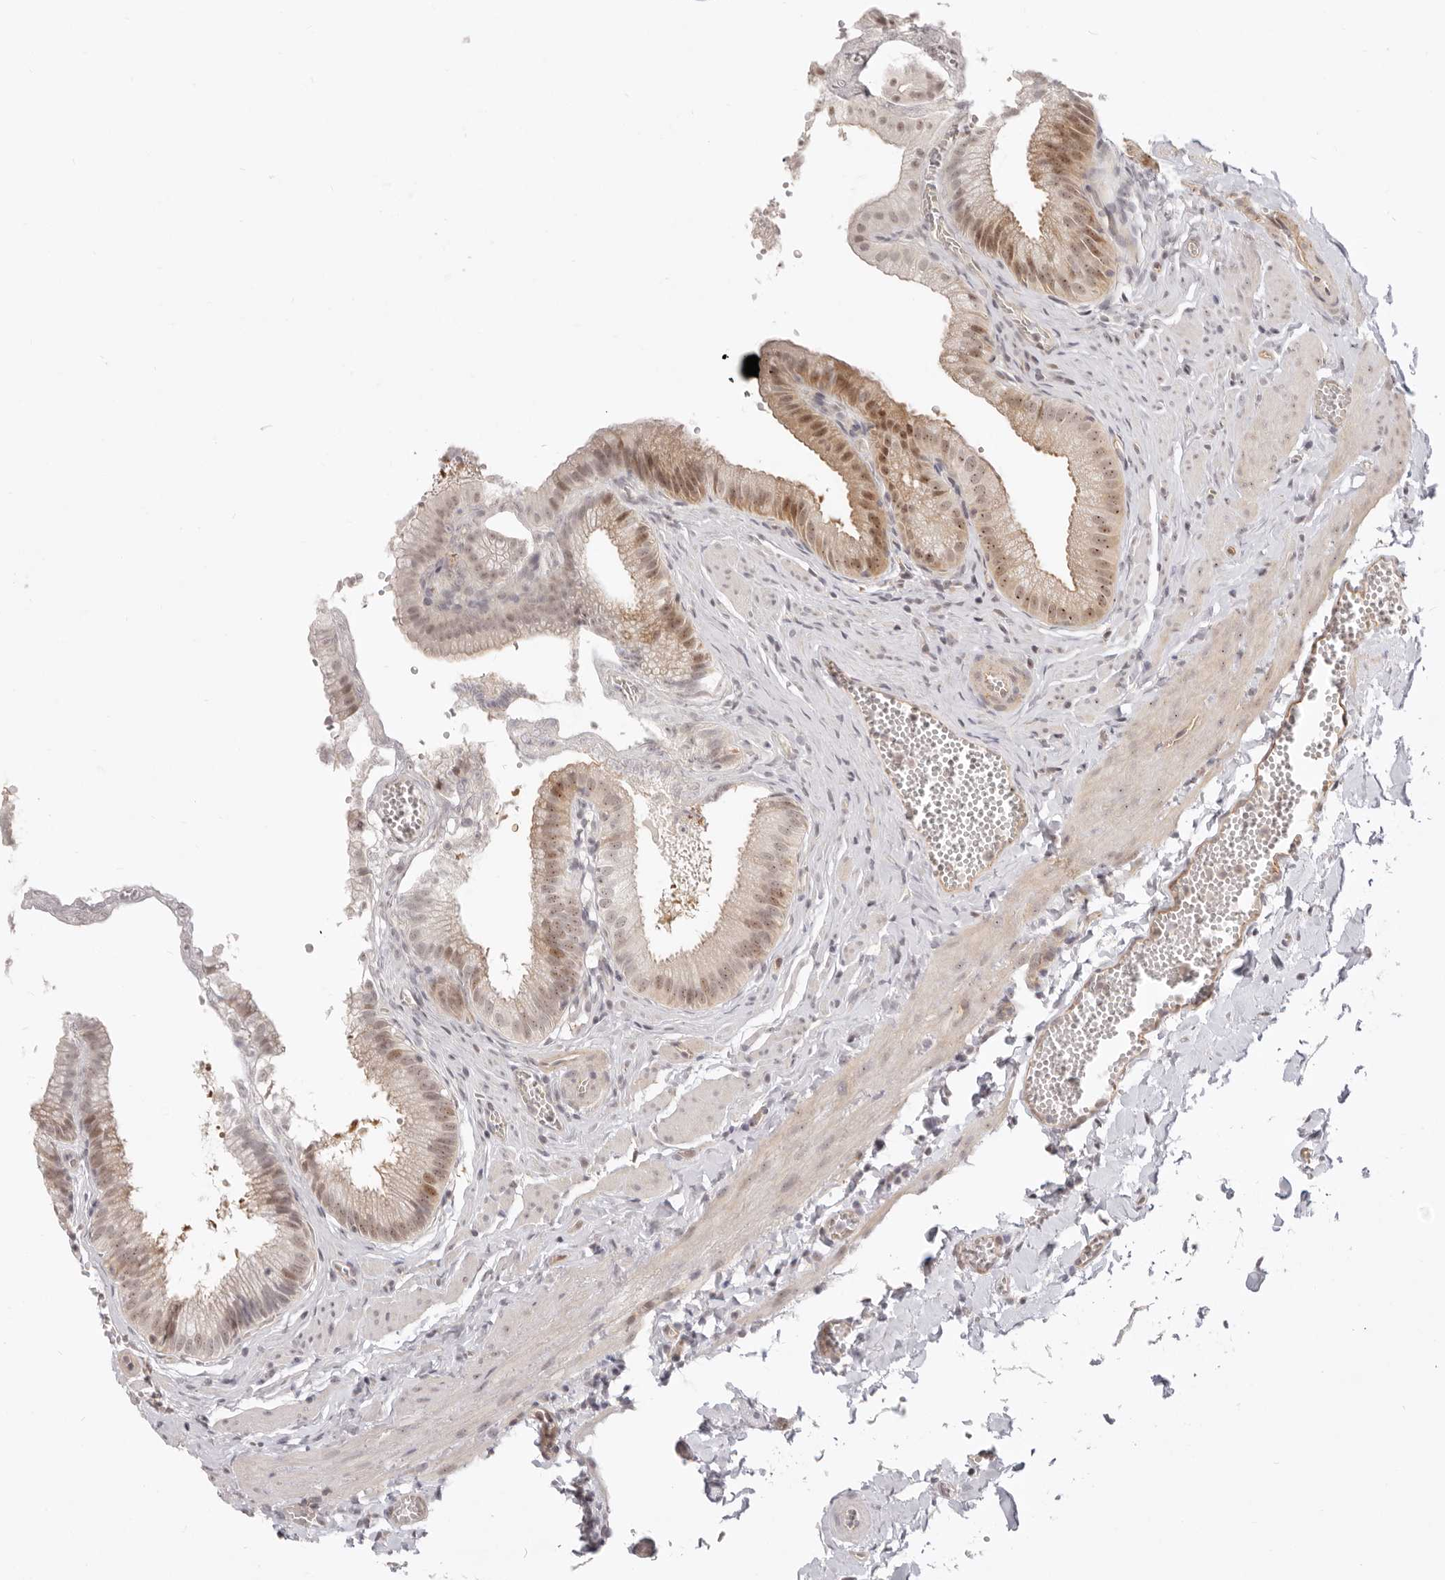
{"staining": {"intensity": "moderate", "quantity": ">75%", "location": "nuclear"}, "tissue": "gallbladder", "cell_type": "Glandular cells", "image_type": "normal", "snomed": [{"axis": "morphology", "description": "Normal tissue, NOS"}, {"axis": "topography", "description": "Gallbladder"}], "caption": "High-power microscopy captured an IHC photomicrograph of normal gallbladder, revealing moderate nuclear staining in about >75% of glandular cells.", "gene": "BAP1", "patient": {"sex": "male", "age": 38}}